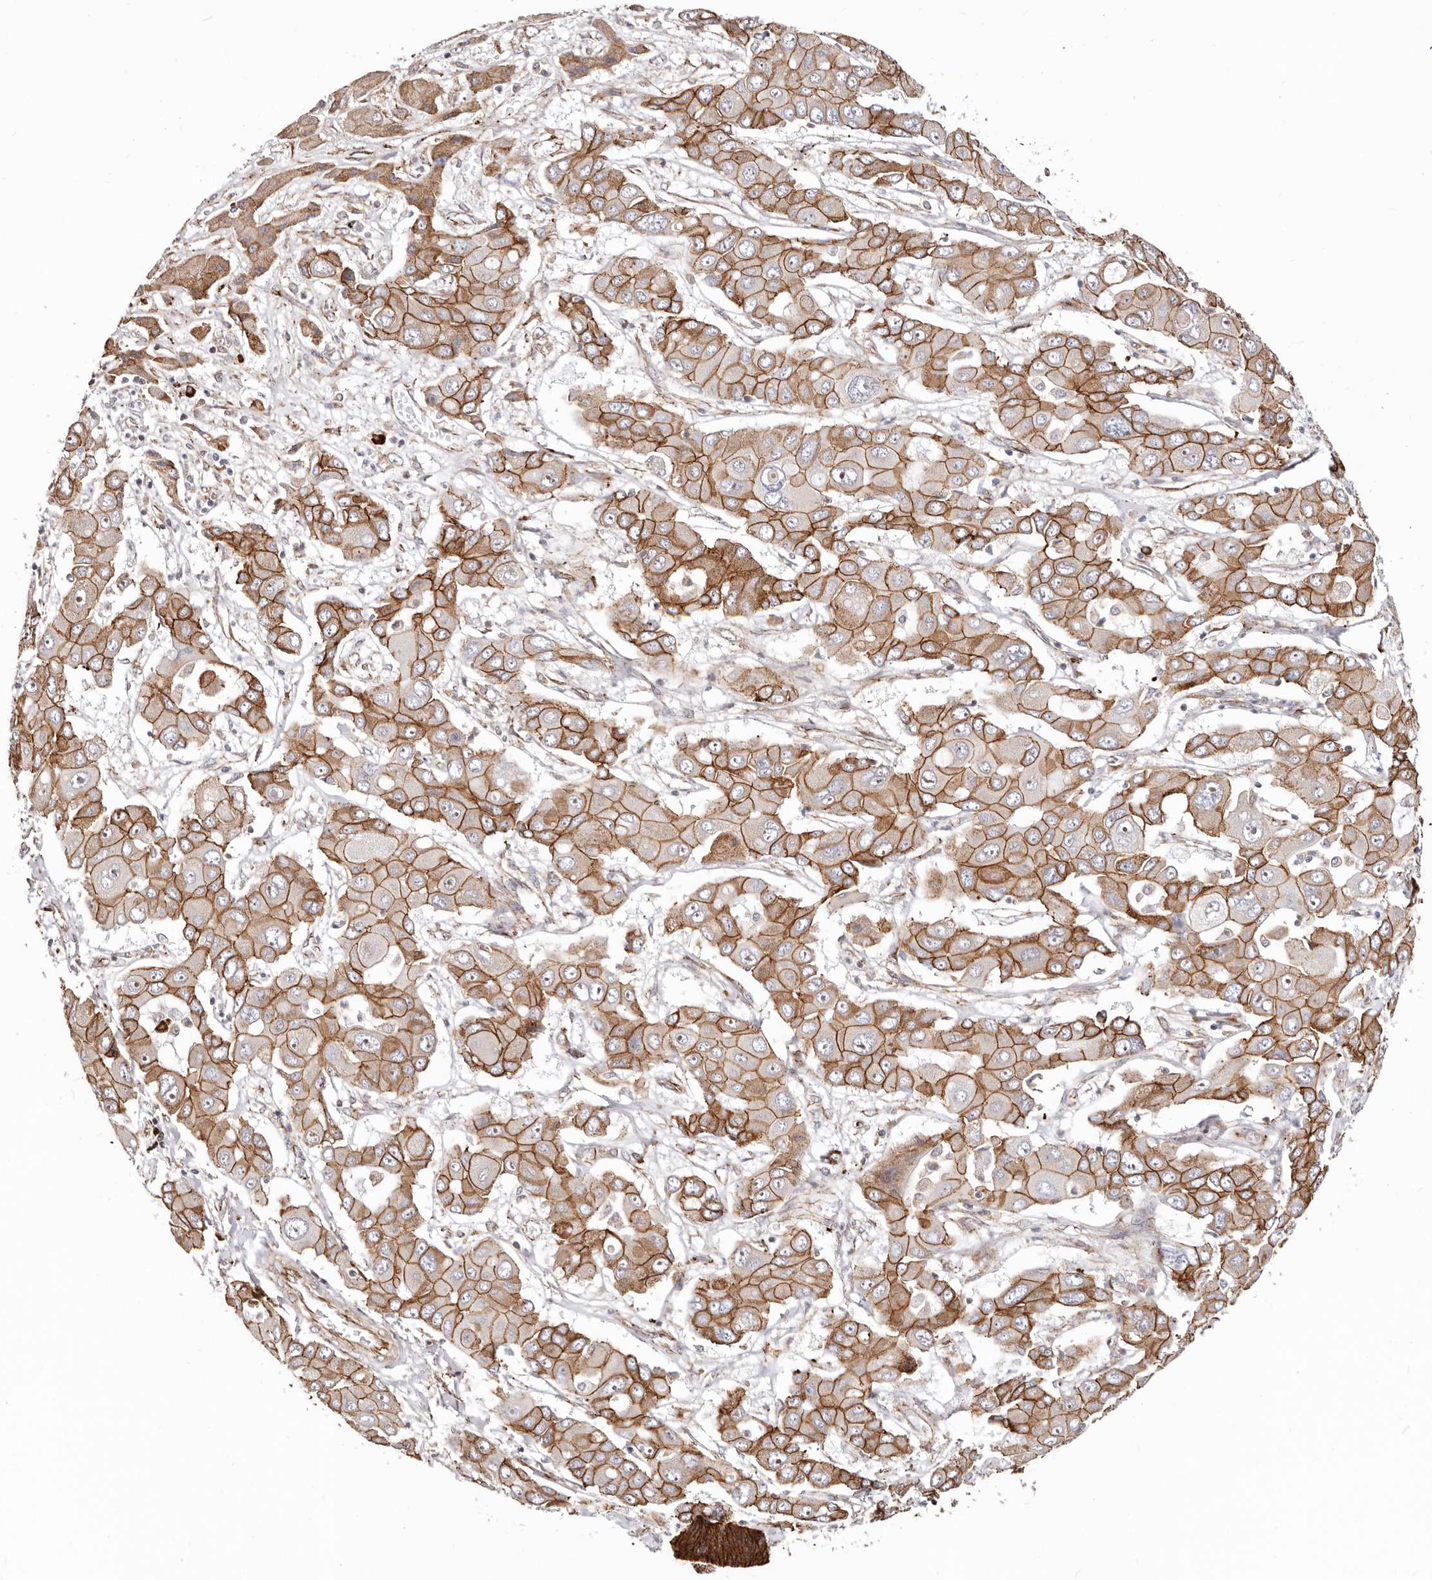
{"staining": {"intensity": "strong", "quantity": ">75%", "location": "cytoplasmic/membranous"}, "tissue": "liver cancer", "cell_type": "Tumor cells", "image_type": "cancer", "snomed": [{"axis": "morphology", "description": "Cholangiocarcinoma"}, {"axis": "topography", "description": "Liver"}], "caption": "The micrograph demonstrates a brown stain indicating the presence of a protein in the cytoplasmic/membranous of tumor cells in liver cholangiocarcinoma.", "gene": "CTNNB1", "patient": {"sex": "male", "age": 67}}